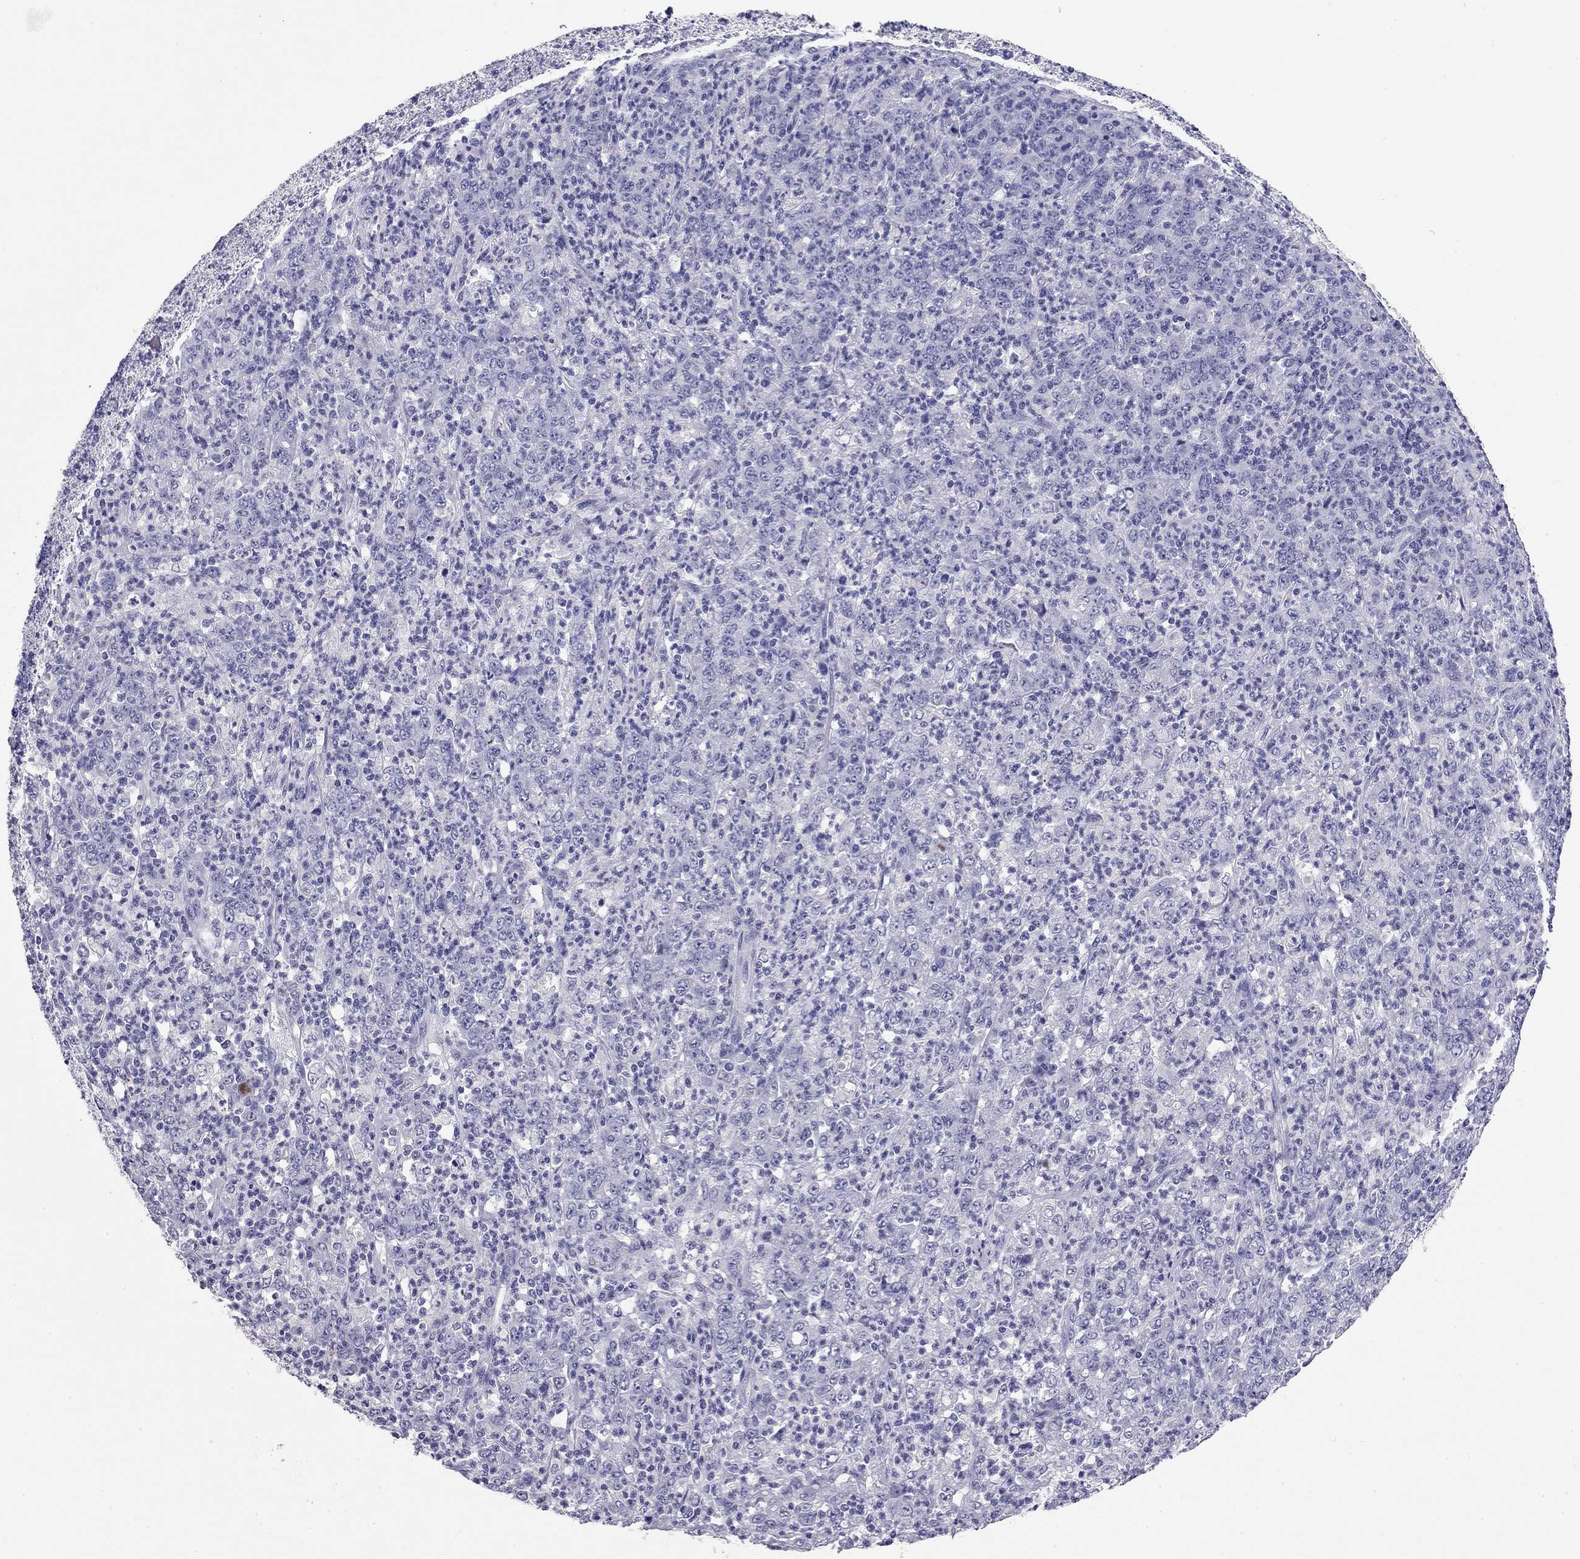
{"staining": {"intensity": "negative", "quantity": "none", "location": "none"}, "tissue": "stomach cancer", "cell_type": "Tumor cells", "image_type": "cancer", "snomed": [{"axis": "morphology", "description": "Adenocarcinoma, NOS"}, {"axis": "topography", "description": "Stomach, lower"}], "caption": "This is an immunohistochemistry micrograph of stomach cancer (adenocarcinoma). There is no staining in tumor cells.", "gene": "ODF4", "patient": {"sex": "female", "age": 71}}